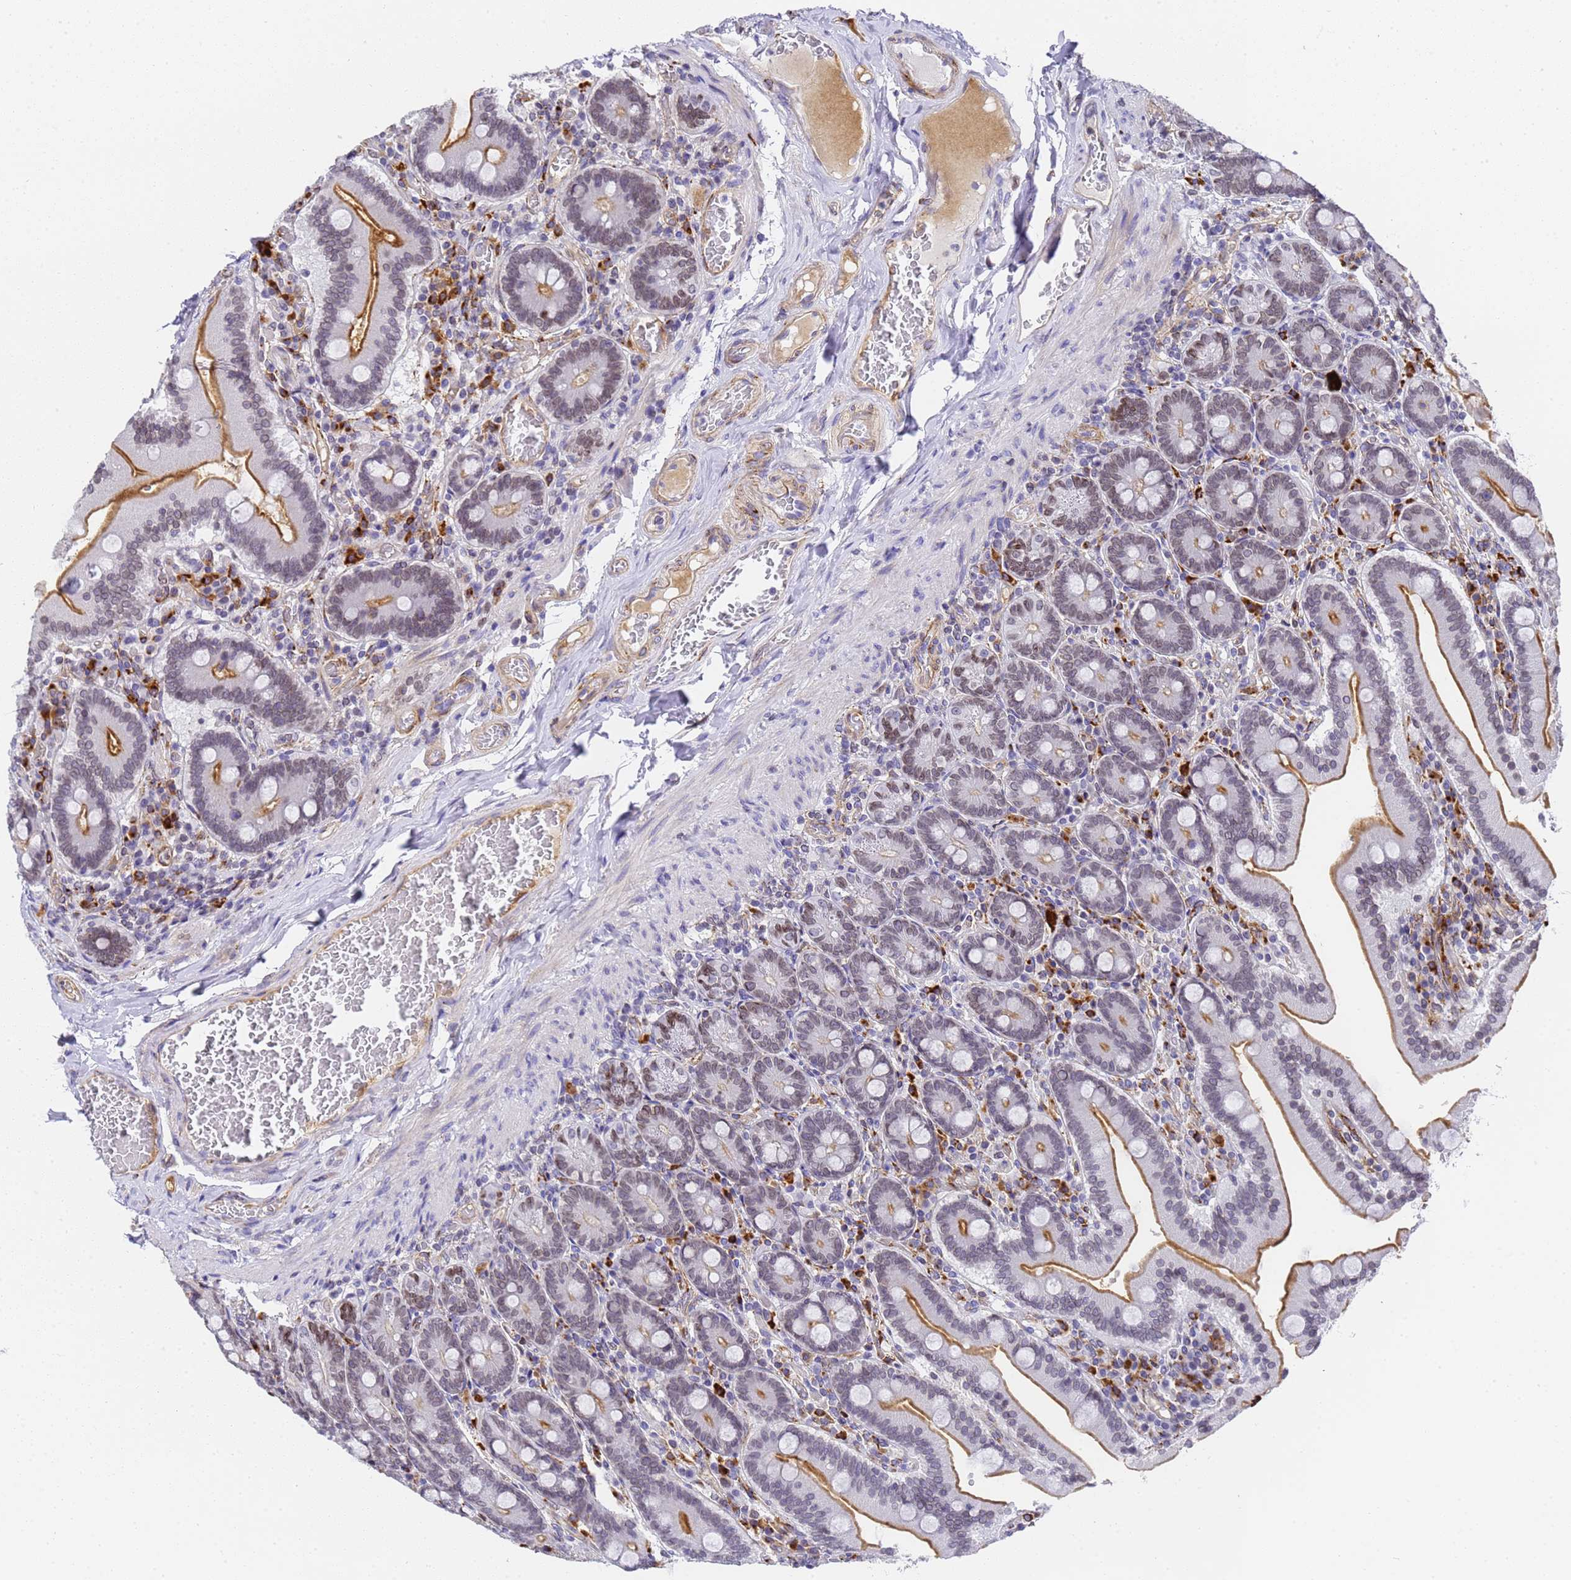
{"staining": {"intensity": "moderate", "quantity": "25%-75%", "location": "cytoplasmic/membranous"}, "tissue": "duodenum", "cell_type": "Glandular cells", "image_type": "normal", "snomed": [{"axis": "morphology", "description": "Normal tissue, NOS"}, {"axis": "topography", "description": "Duodenum"}], "caption": "IHC of normal human duodenum demonstrates medium levels of moderate cytoplasmic/membranous staining in about 25%-75% of glandular cells.", "gene": "IGFBP7", "patient": {"sex": "female", "age": 62}}